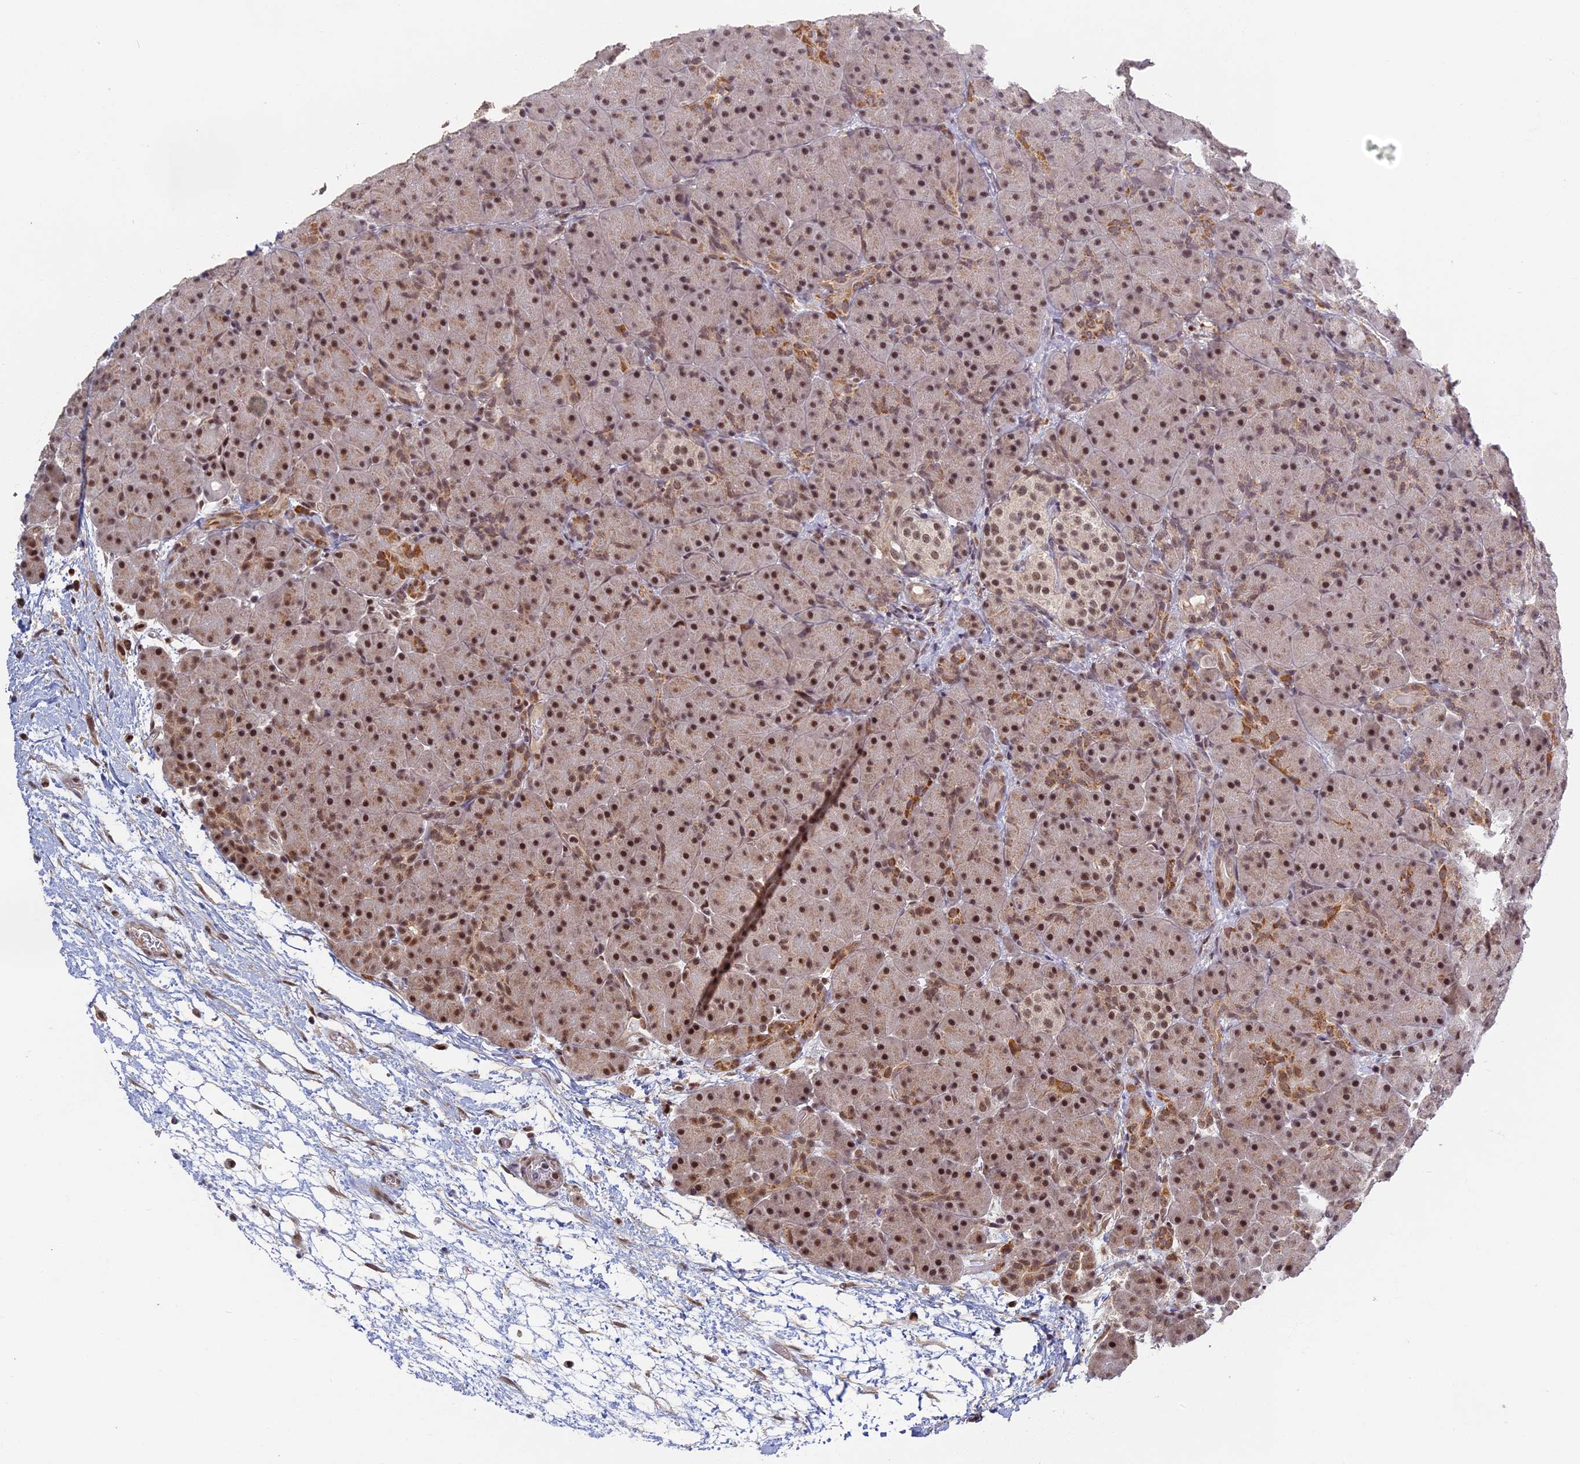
{"staining": {"intensity": "moderate", "quantity": ">75%", "location": "cytoplasmic/membranous,nuclear"}, "tissue": "pancreas", "cell_type": "Exocrine glandular cells", "image_type": "normal", "snomed": [{"axis": "morphology", "description": "Normal tissue, NOS"}, {"axis": "topography", "description": "Pancreas"}], "caption": "This is an image of immunohistochemistry (IHC) staining of unremarkable pancreas, which shows moderate positivity in the cytoplasmic/membranous,nuclear of exocrine glandular cells.", "gene": "MORF4L1", "patient": {"sex": "male", "age": 66}}